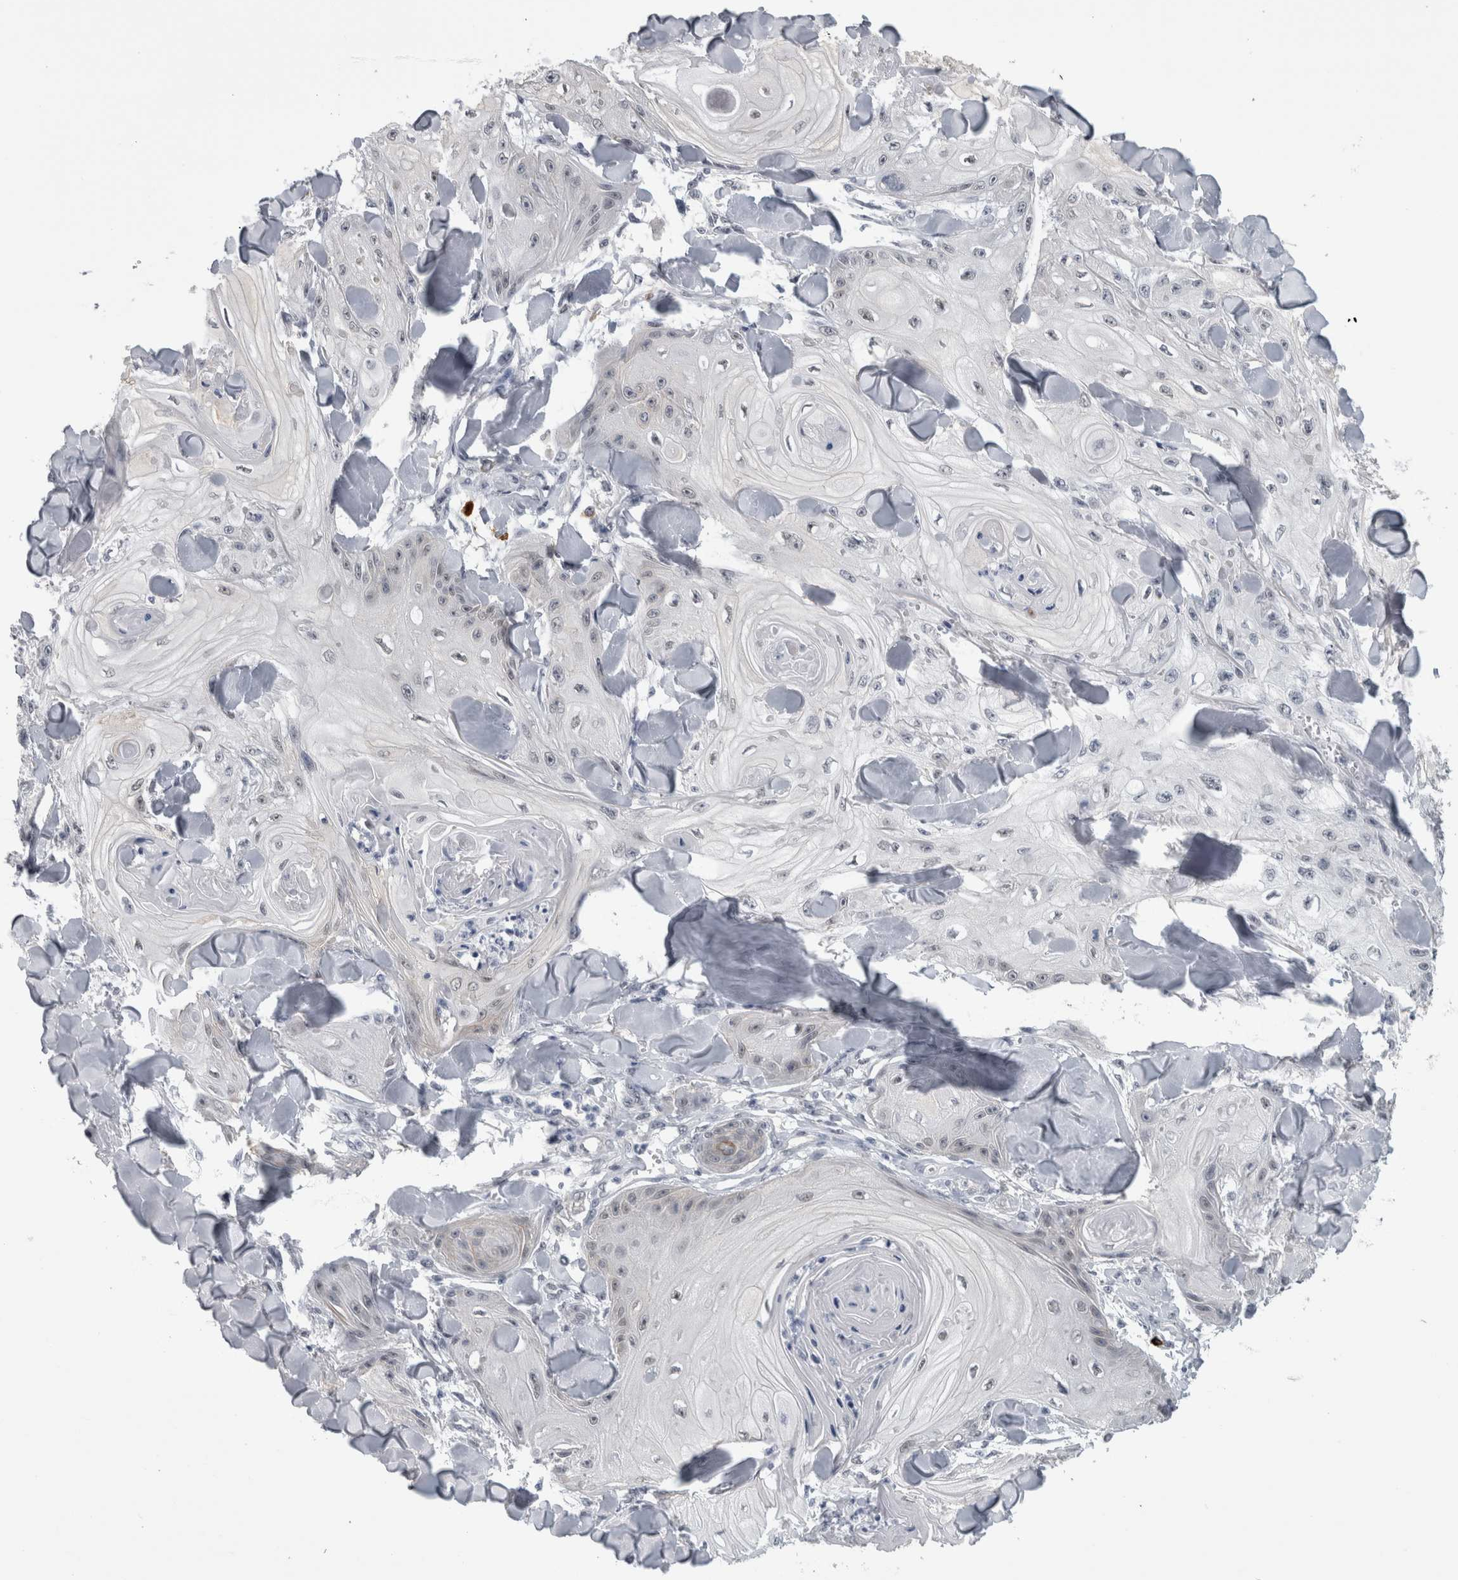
{"staining": {"intensity": "weak", "quantity": "25%-75%", "location": "nuclear"}, "tissue": "skin cancer", "cell_type": "Tumor cells", "image_type": "cancer", "snomed": [{"axis": "morphology", "description": "Squamous cell carcinoma, NOS"}, {"axis": "topography", "description": "Skin"}], "caption": "IHC staining of squamous cell carcinoma (skin), which displays low levels of weak nuclear staining in approximately 25%-75% of tumor cells indicating weak nuclear protein positivity. The staining was performed using DAB (3,3'-diaminobenzidine) (brown) for protein detection and nuclei were counterstained in hematoxylin (blue).", "gene": "PEBP4", "patient": {"sex": "male", "age": 74}}